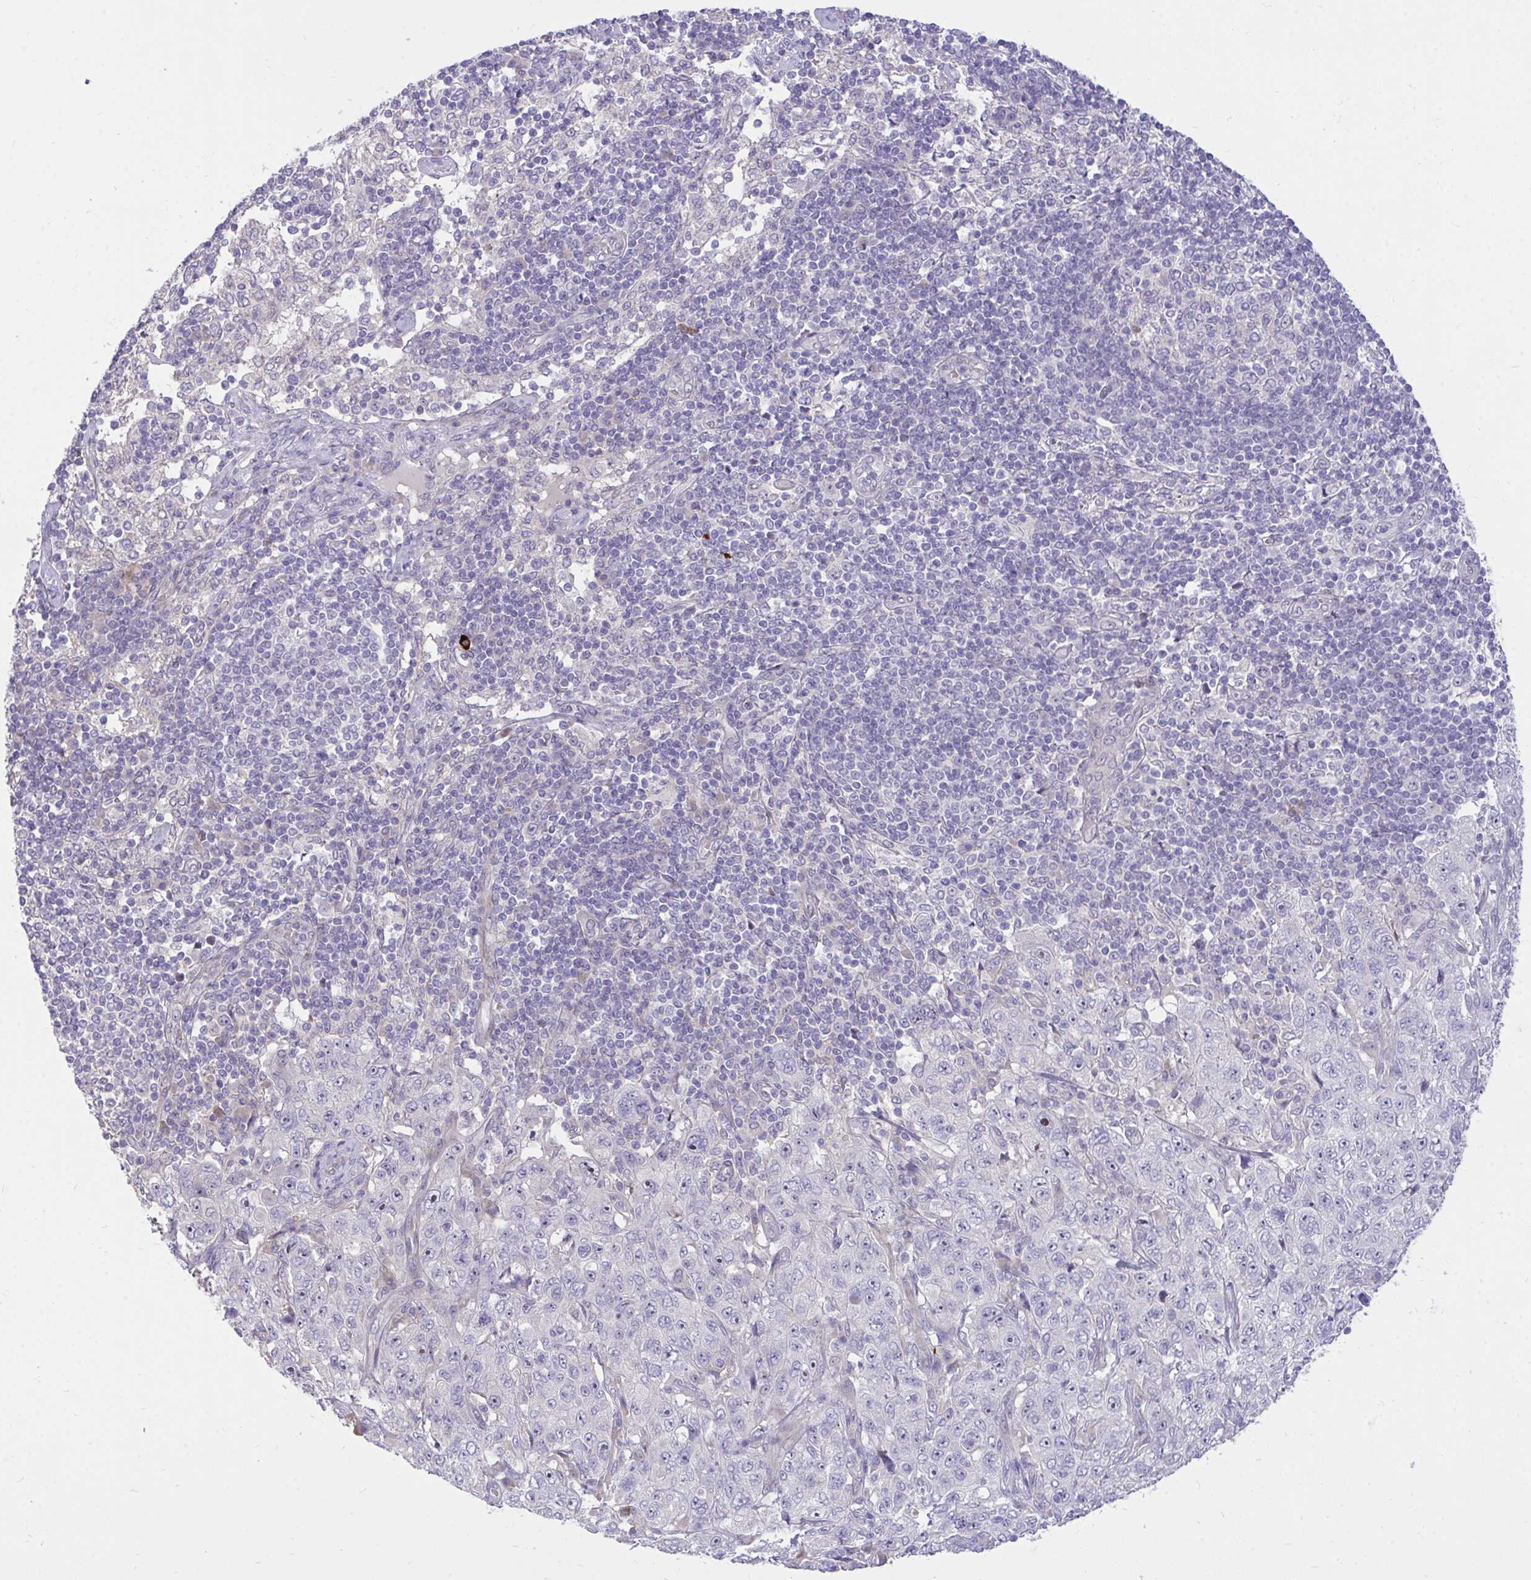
{"staining": {"intensity": "negative", "quantity": "none", "location": "none"}, "tissue": "pancreatic cancer", "cell_type": "Tumor cells", "image_type": "cancer", "snomed": [{"axis": "morphology", "description": "Adenocarcinoma, NOS"}, {"axis": "topography", "description": "Pancreas"}], "caption": "High magnification brightfield microscopy of pancreatic adenocarcinoma stained with DAB (brown) and counterstained with hematoxylin (blue): tumor cells show no significant expression.", "gene": "HMBOX1", "patient": {"sex": "male", "age": 68}}